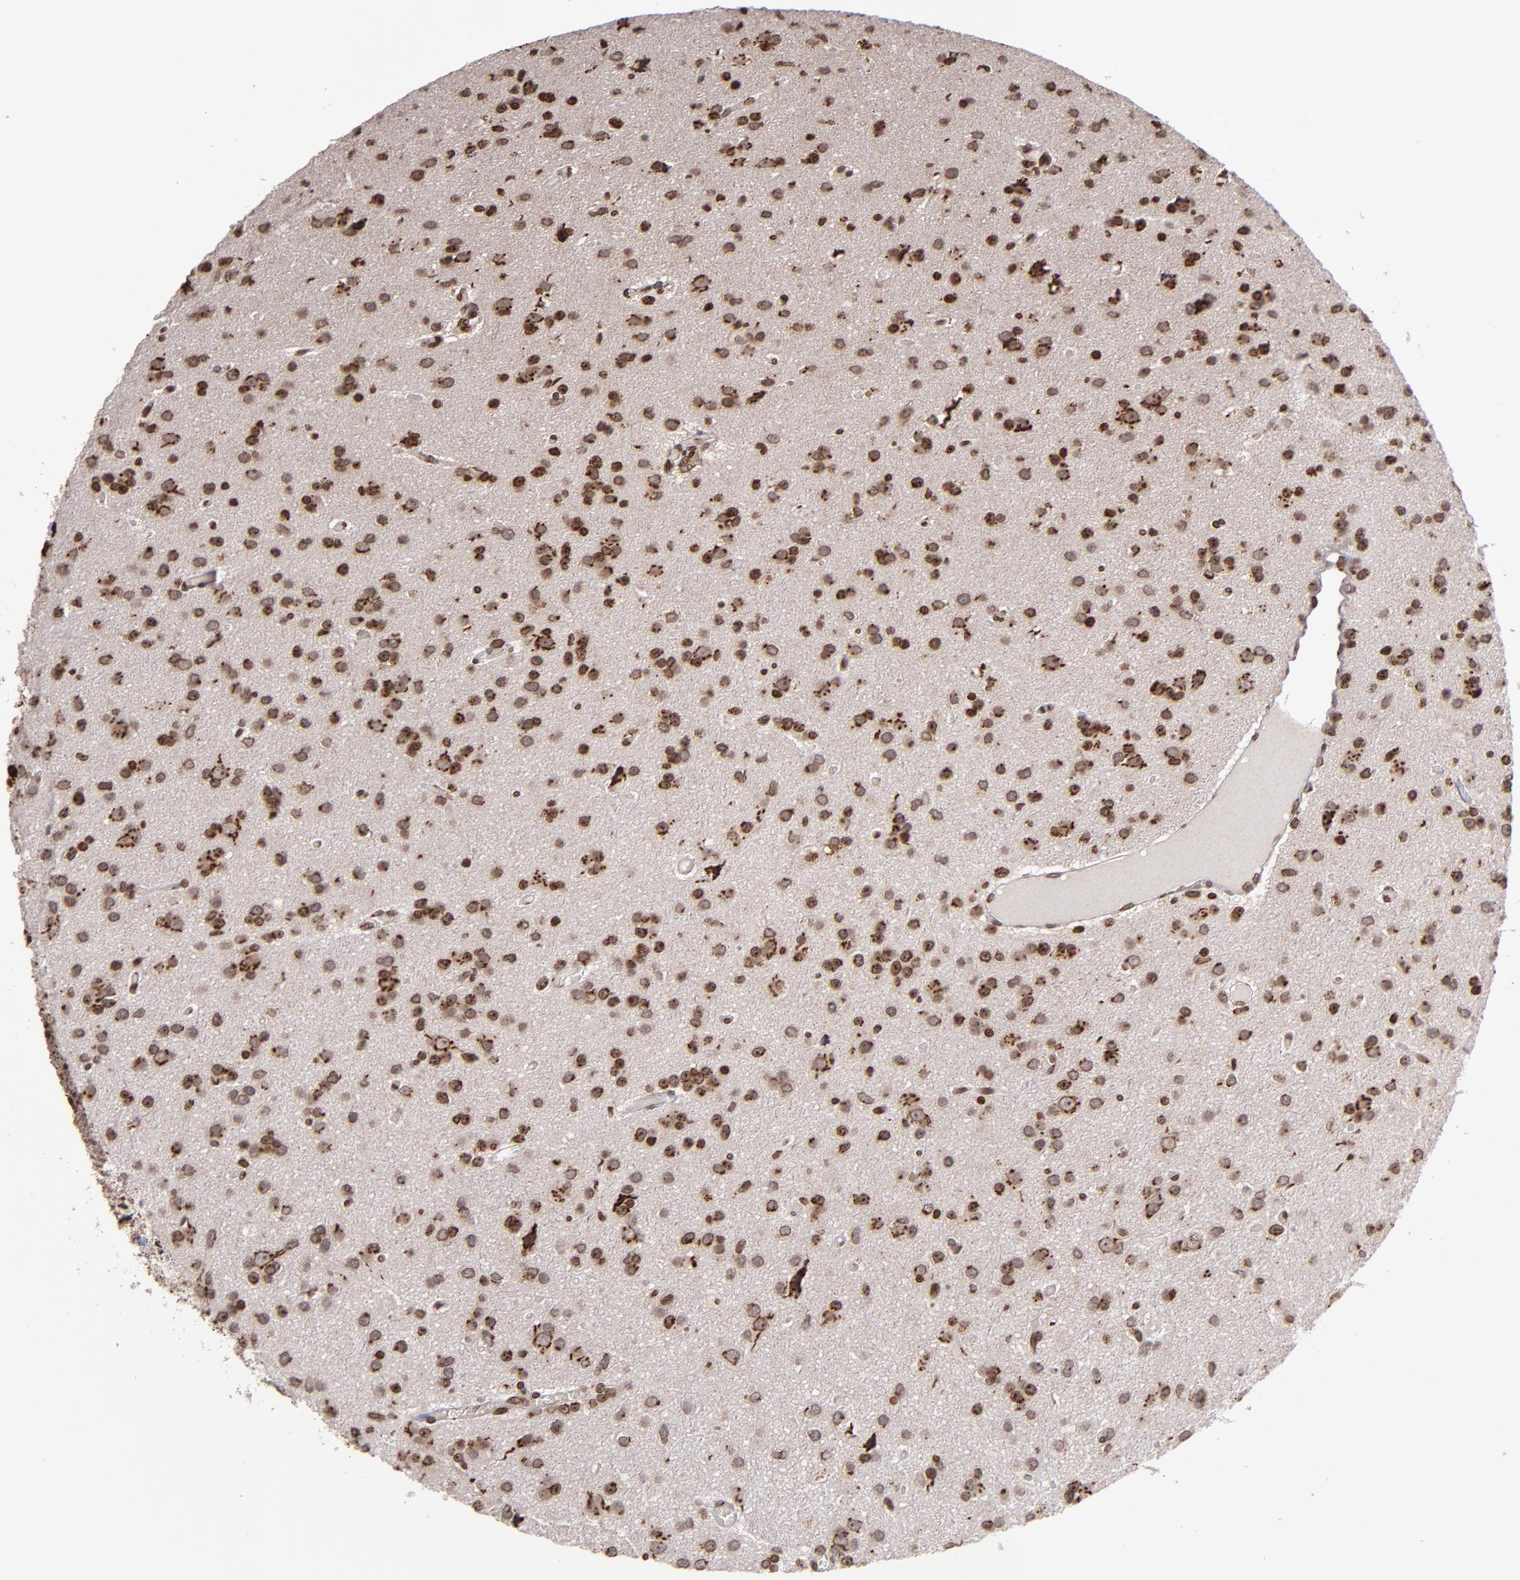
{"staining": {"intensity": "moderate", "quantity": ">75%", "location": "nuclear"}, "tissue": "glioma", "cell_type": "Tumor cells", "image_type": "cancer", "snomed": [{"axis": "morphology", "description": "Glioma, malignant, Low grade"}, {"axis": "topography", "description": "Brain"}], "caption": "Malignant glioma (low-grade) tissue reveals moderate nuclear staining in about >75% of tumor cells, visualized by immunohistochemistry.", "gene": "CSDC2", "patient": {"sex": "male", "age": 42}}